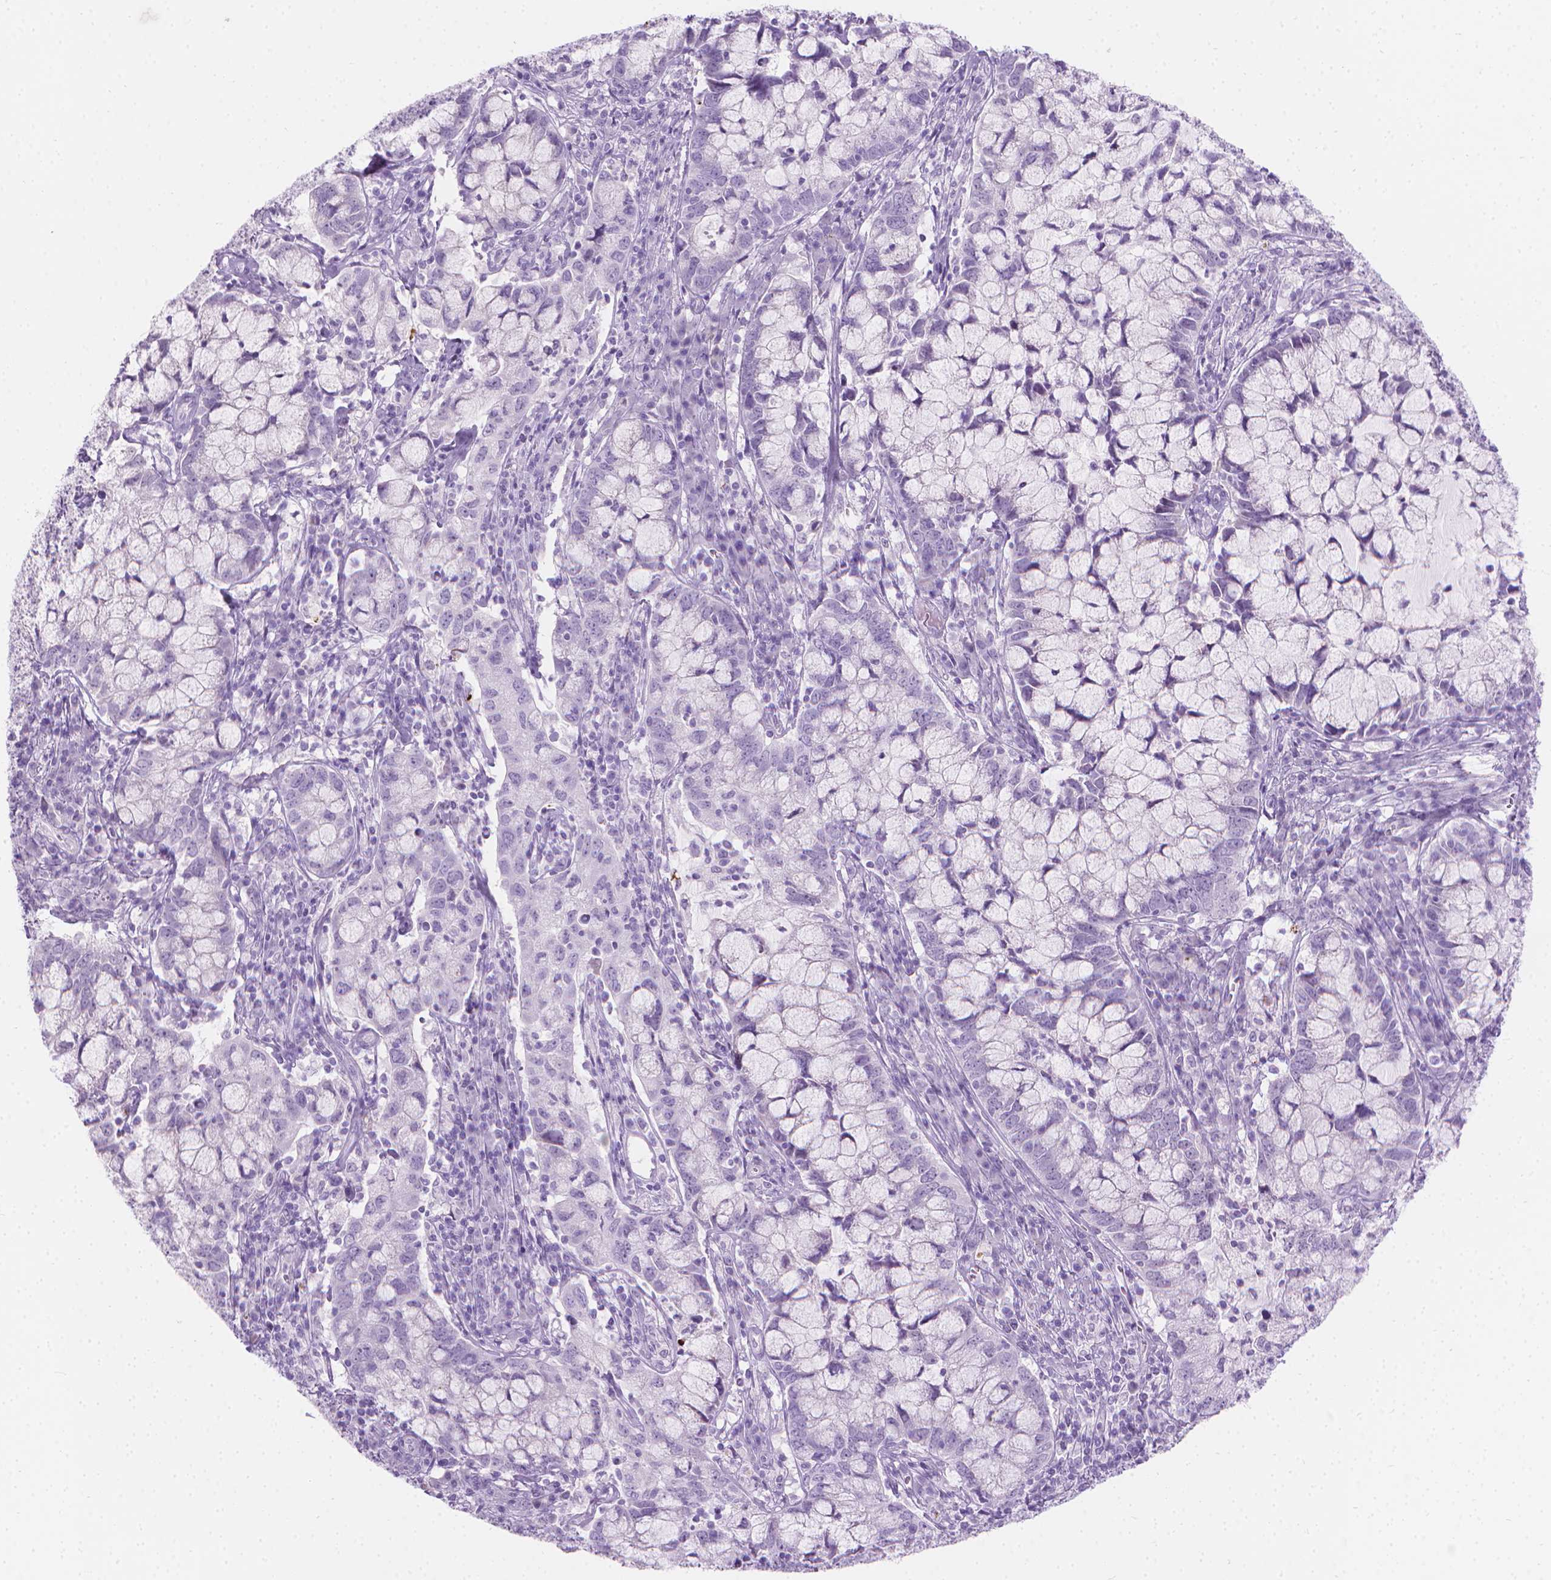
{"staining": {"intensity": "negative", "quantity": "none", "location": "none"}, "tissue": "cervical cancer", "cell_type": "Tumor cells", "image_type": "cancer", "snomed": [{"axis": "morphology", "description": "Adenocarcinoma, NOS"}, {"axis": "topography", "description": "Cervix"}], "caption": "Immunohistochemical staining of adenocarcinoma (cervical) demonstrates no significant expression in tumor cells. (DAB (3,3'-diaminobenzidine) immunohistochemistry (IHC) with hematoxylin counter stain).", "gene": "CFAP52", "patient": {"sex": "female", "age": 40}}